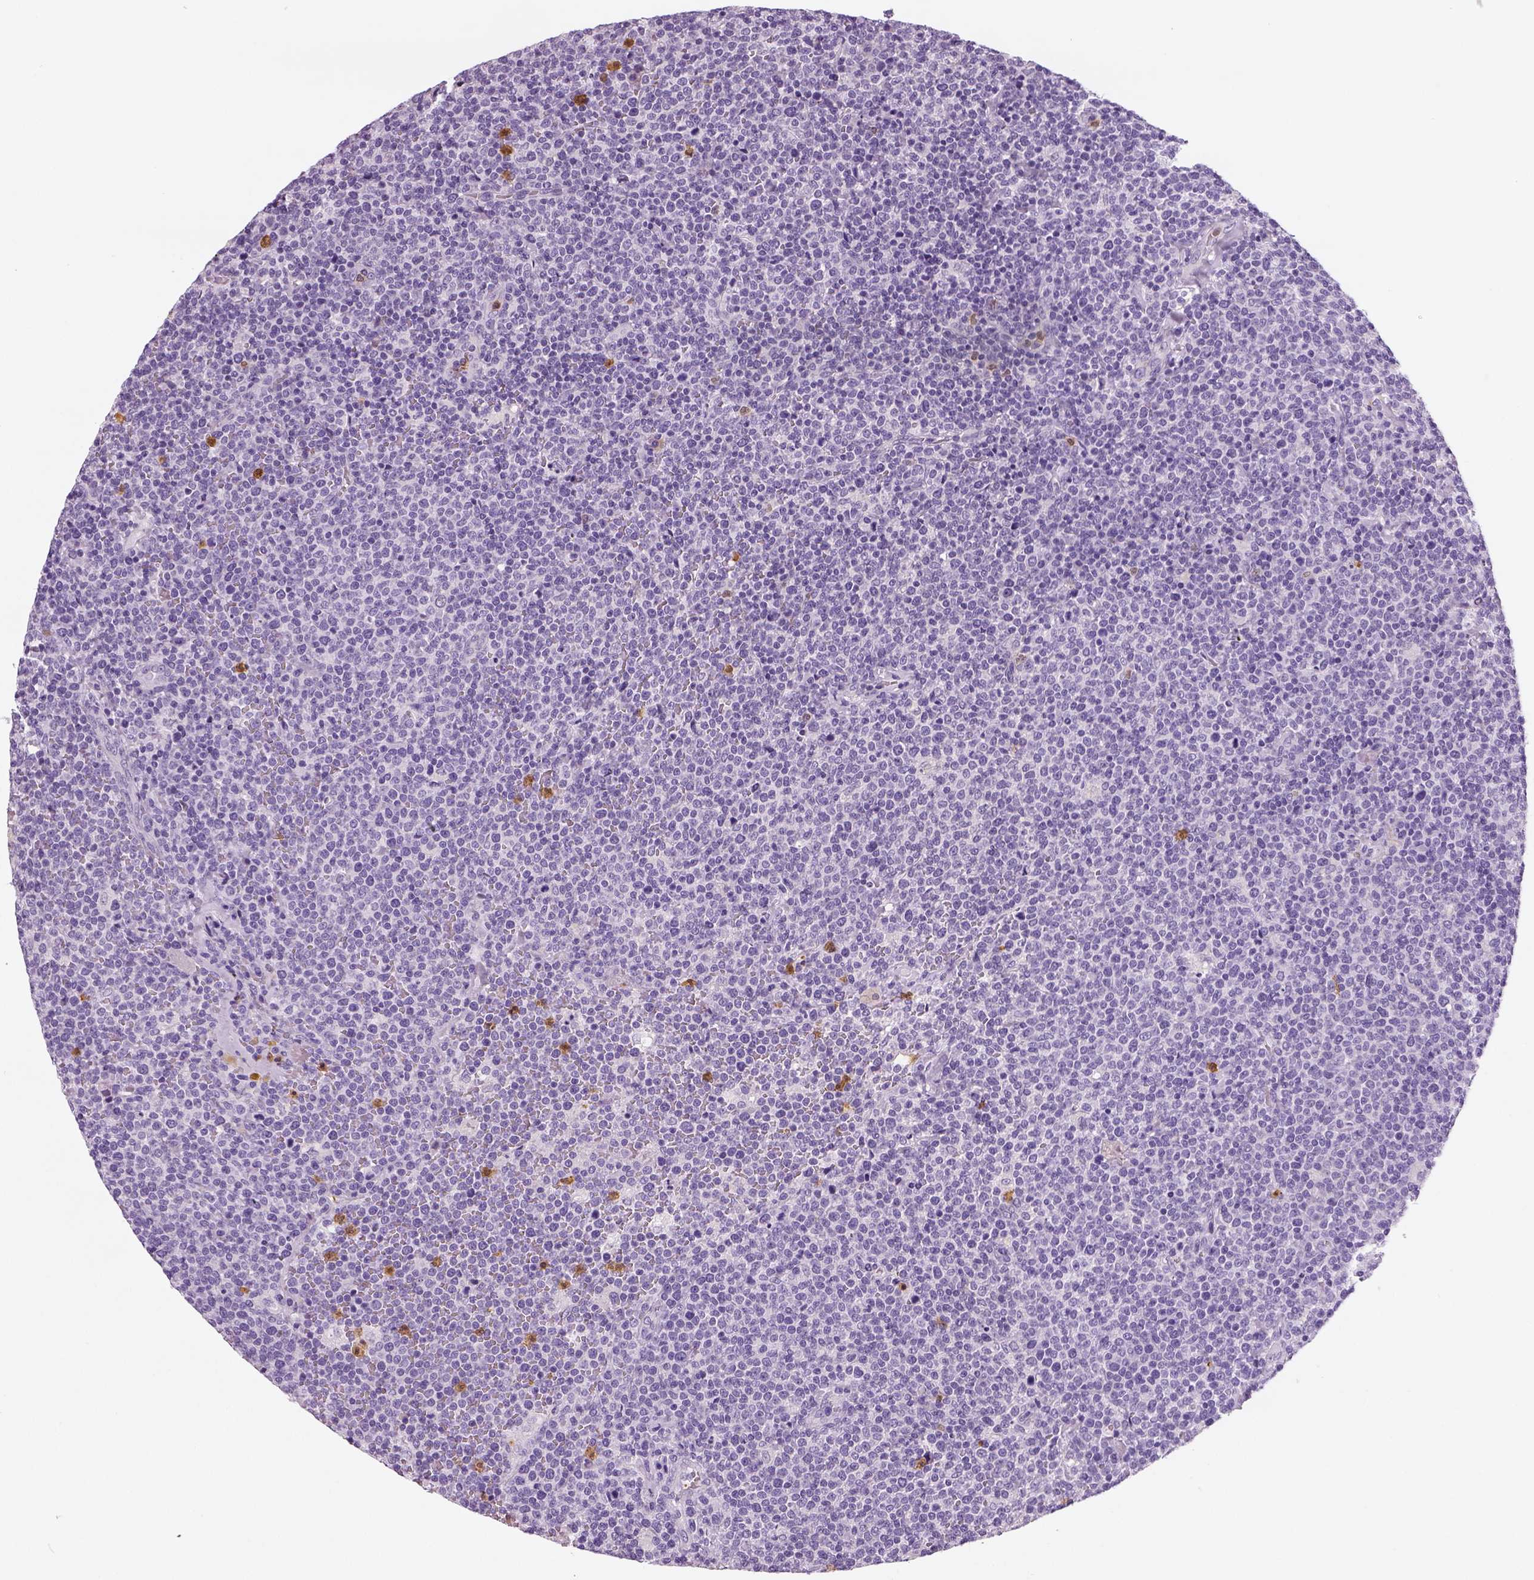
{"staining": {"intensity": "negative", "quantity": "none", "location": "none"}, "tissue": "lymphoma", "cell_type": "Tumor cells", "image_type": "cancer", "snomed": [{"axis": "morphology", "description": "Malignant lymphoma, non-Hodgkin's type, High grade"}, {"axis": "topography", "description": "Lymph node"}], "caption": "The IHC histopathology image has no significant expression in tumor cells of lymphoma tissue.", "gene": "NECAB2", "patient": {"sex": "male", "age": 61}}